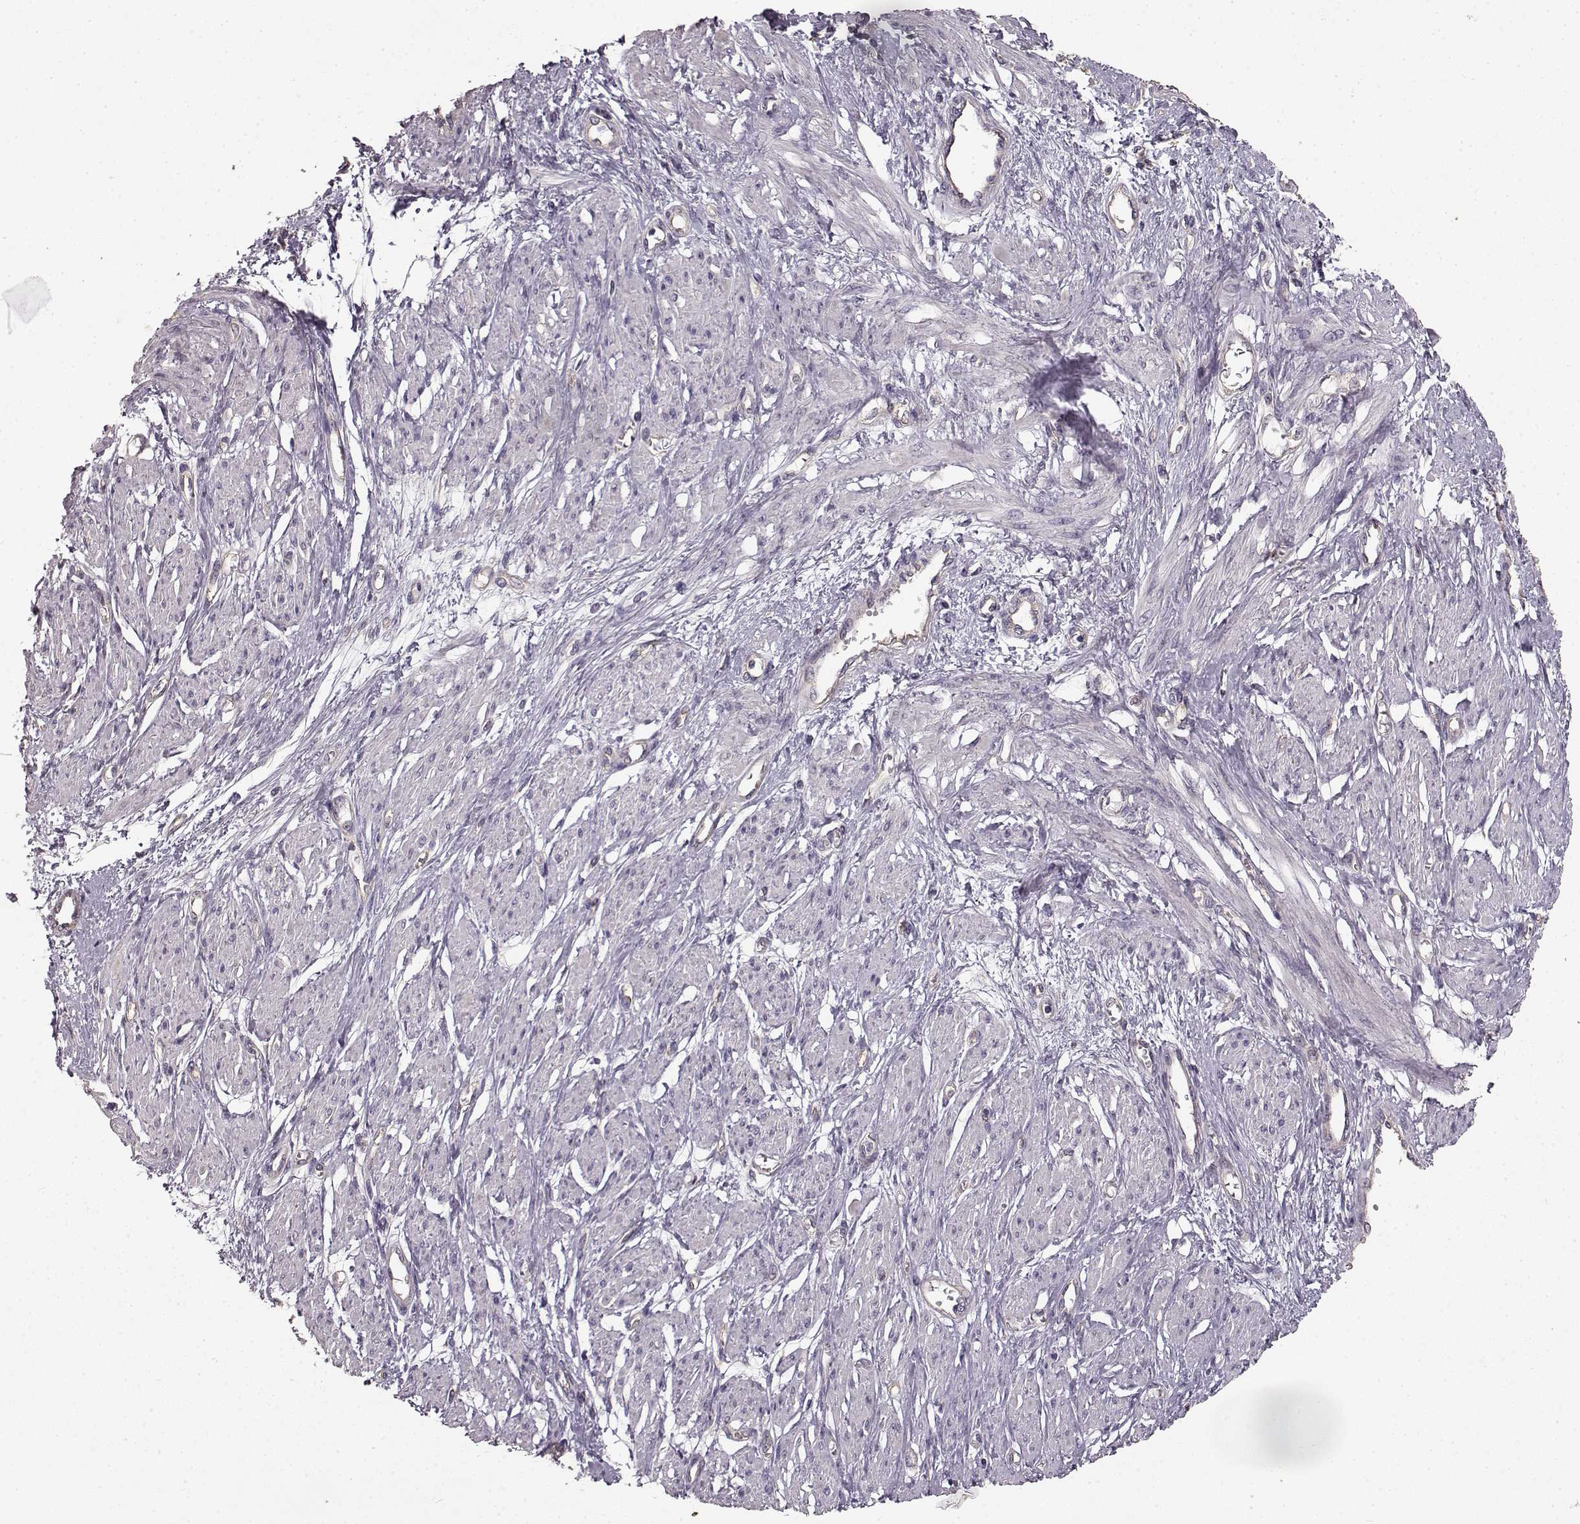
{"staining": {"intensity": "negative", "quantity": "none", "location": "none"}, "tissue": "smooth muscle", "cell_type": "Smooth muscle cells", "image_type": "normal", "snomed": [{"axis": "morphology", "description": "Normal tissue, NOS"}, {"axis": "topography", "description": "Smooth muscle"}, {"axis": "topography", "description": "Uterus"}], "caption": "DAB (3,3'-diaminobenzidine) immunohistochemical staining of unremarkable smooth muscle displays no significant staining in smooth muscle cells. Brightfield microscopy of IHC stained with DAB (brown) and hematoxylin (blue), captured at high magnification.", "gene": "ERBB3", "patient": {"sex": "female", "age": 39}}